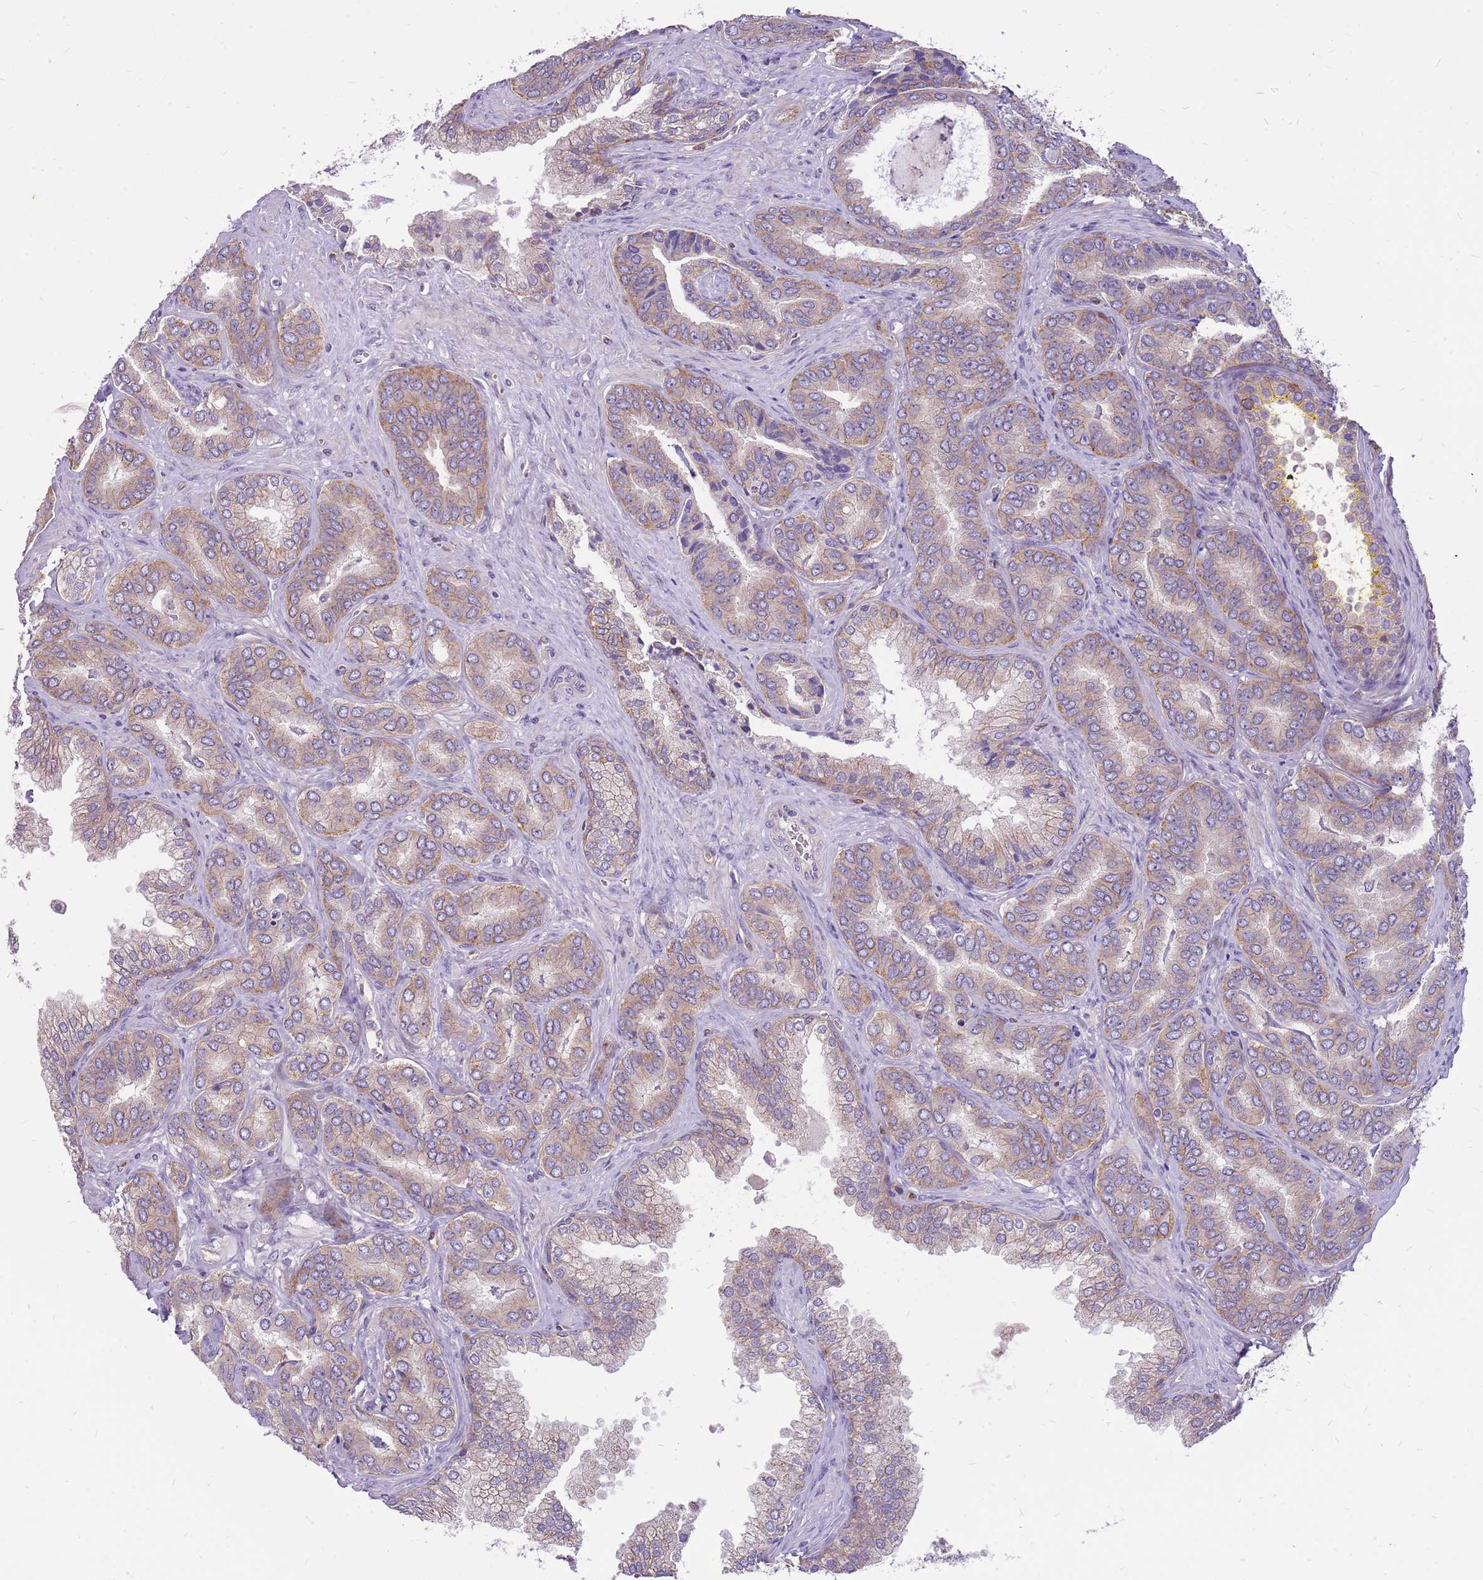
{"staining": {"intensity": "weak", "quantity": ">75%", "location": "cytoplasmic/membranous"}, "tissue": "prostate cancer", "cell_type": "Tumor cells", "image_type": "cancer", "snomed": [{"axis": "morphology", "description": "Adenocarcinoma, High grade"}, {"axis": "topography", "description": "Prostate"}], "caption": "Protein analysis of high-grade adenocarcinoma (prostate) tissue reveals weak cytoplasmic/membranous staining in about >75% of tumor cells. The protein is shown in brown color, while the nuclei are stained blue.", "gene": "WDR90", "patient": {"sex": "male", "age": 72}}